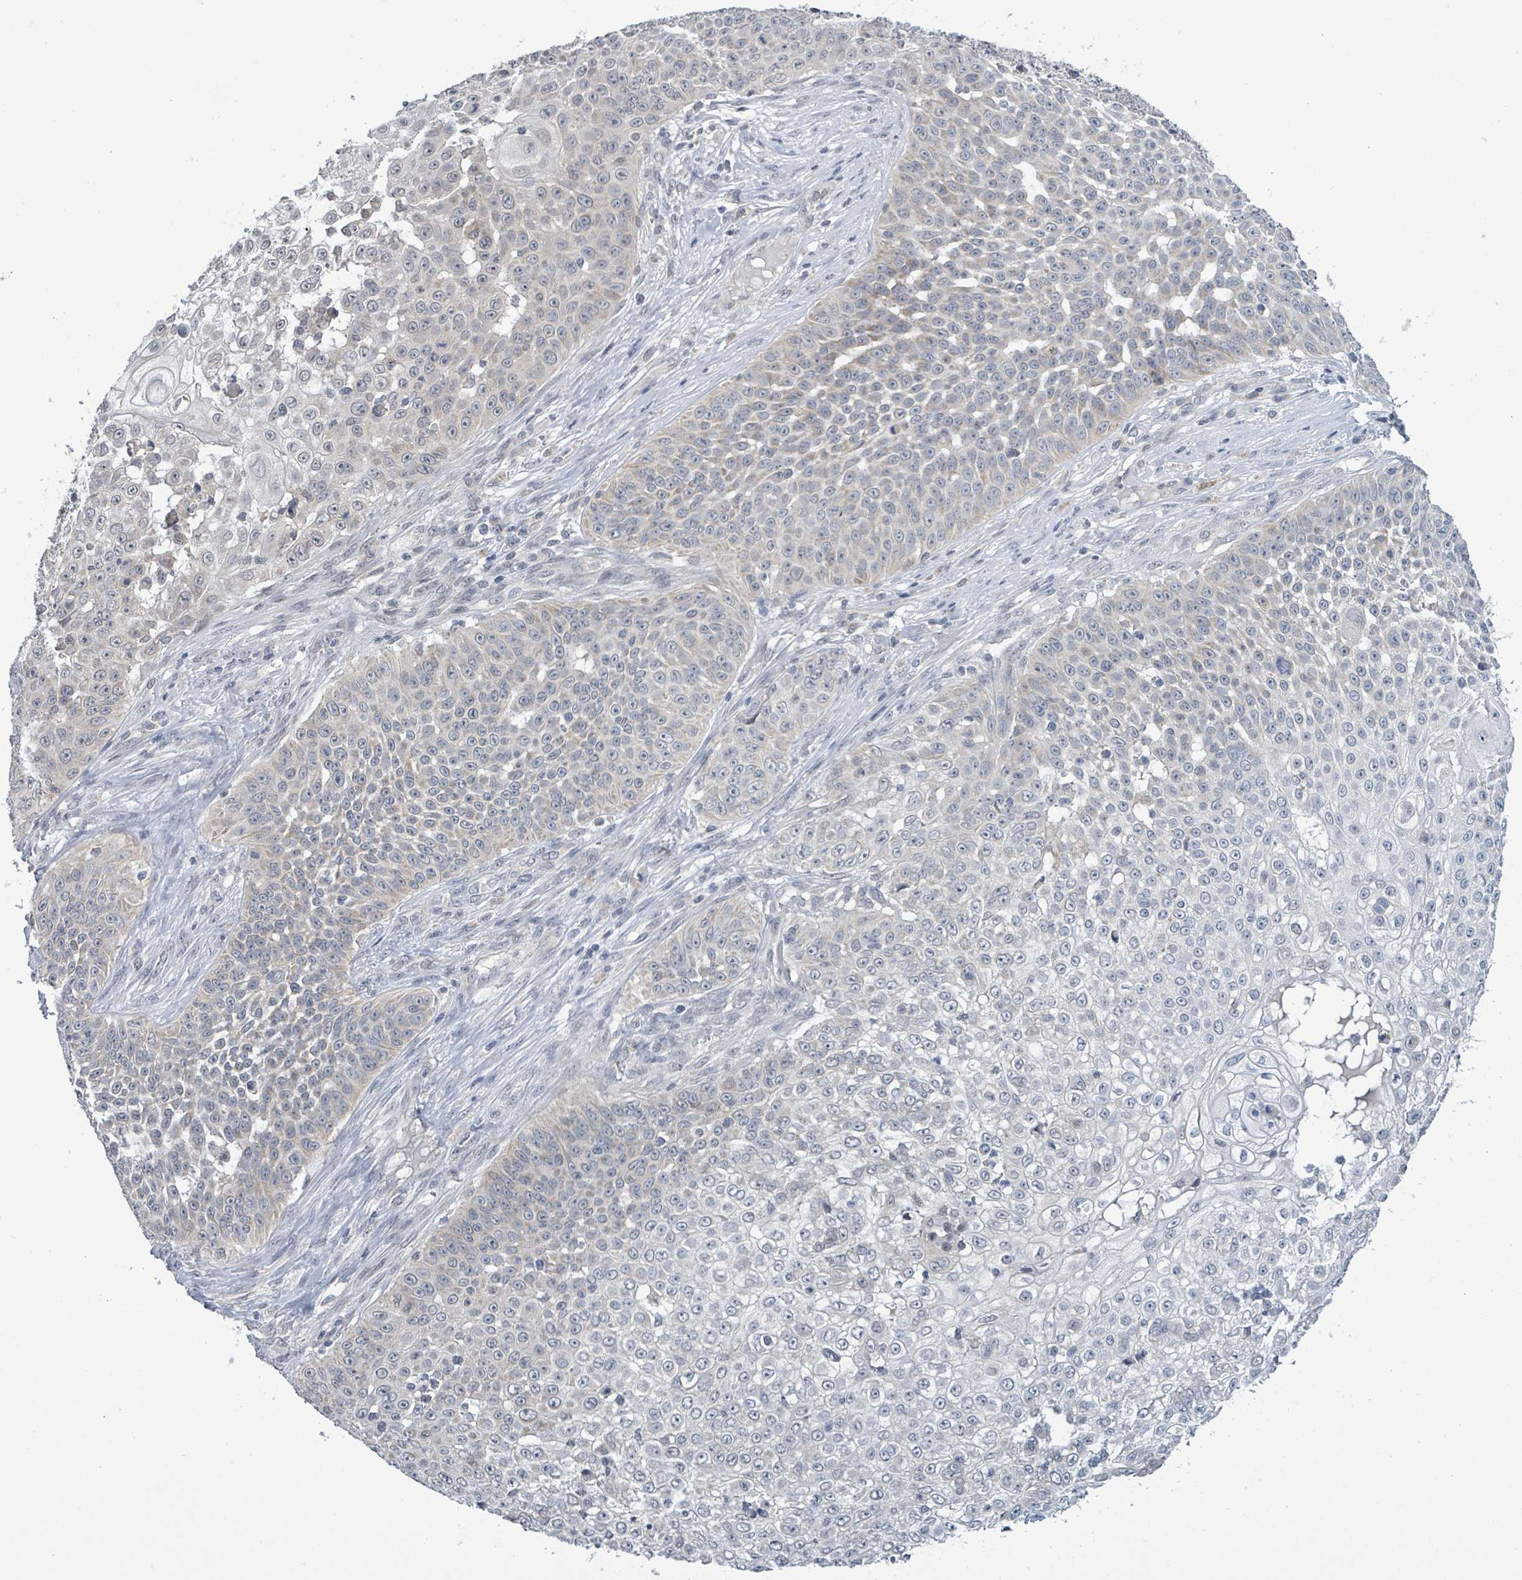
{"staining": {"intensity": "negative", "quantity": "none", "location": "none"}, "tissue": "skin cancer", "cell_type": "Tumor cells", "image_type": "cancer", "snomed": [{"axis": "morphology", "description": "Squamous cell carcinoma, NOS"}, {"axis": "topography", "description": "Skin"}], "caption": "A high-resolution photomicrograph shows IHC staining of skin cancer, which shows no significant expression in tumor cells. (DAB immunohistochemistry, high magnification).", "gene": "COQ10B", "patient": {"sex": "male", "age": 24}}